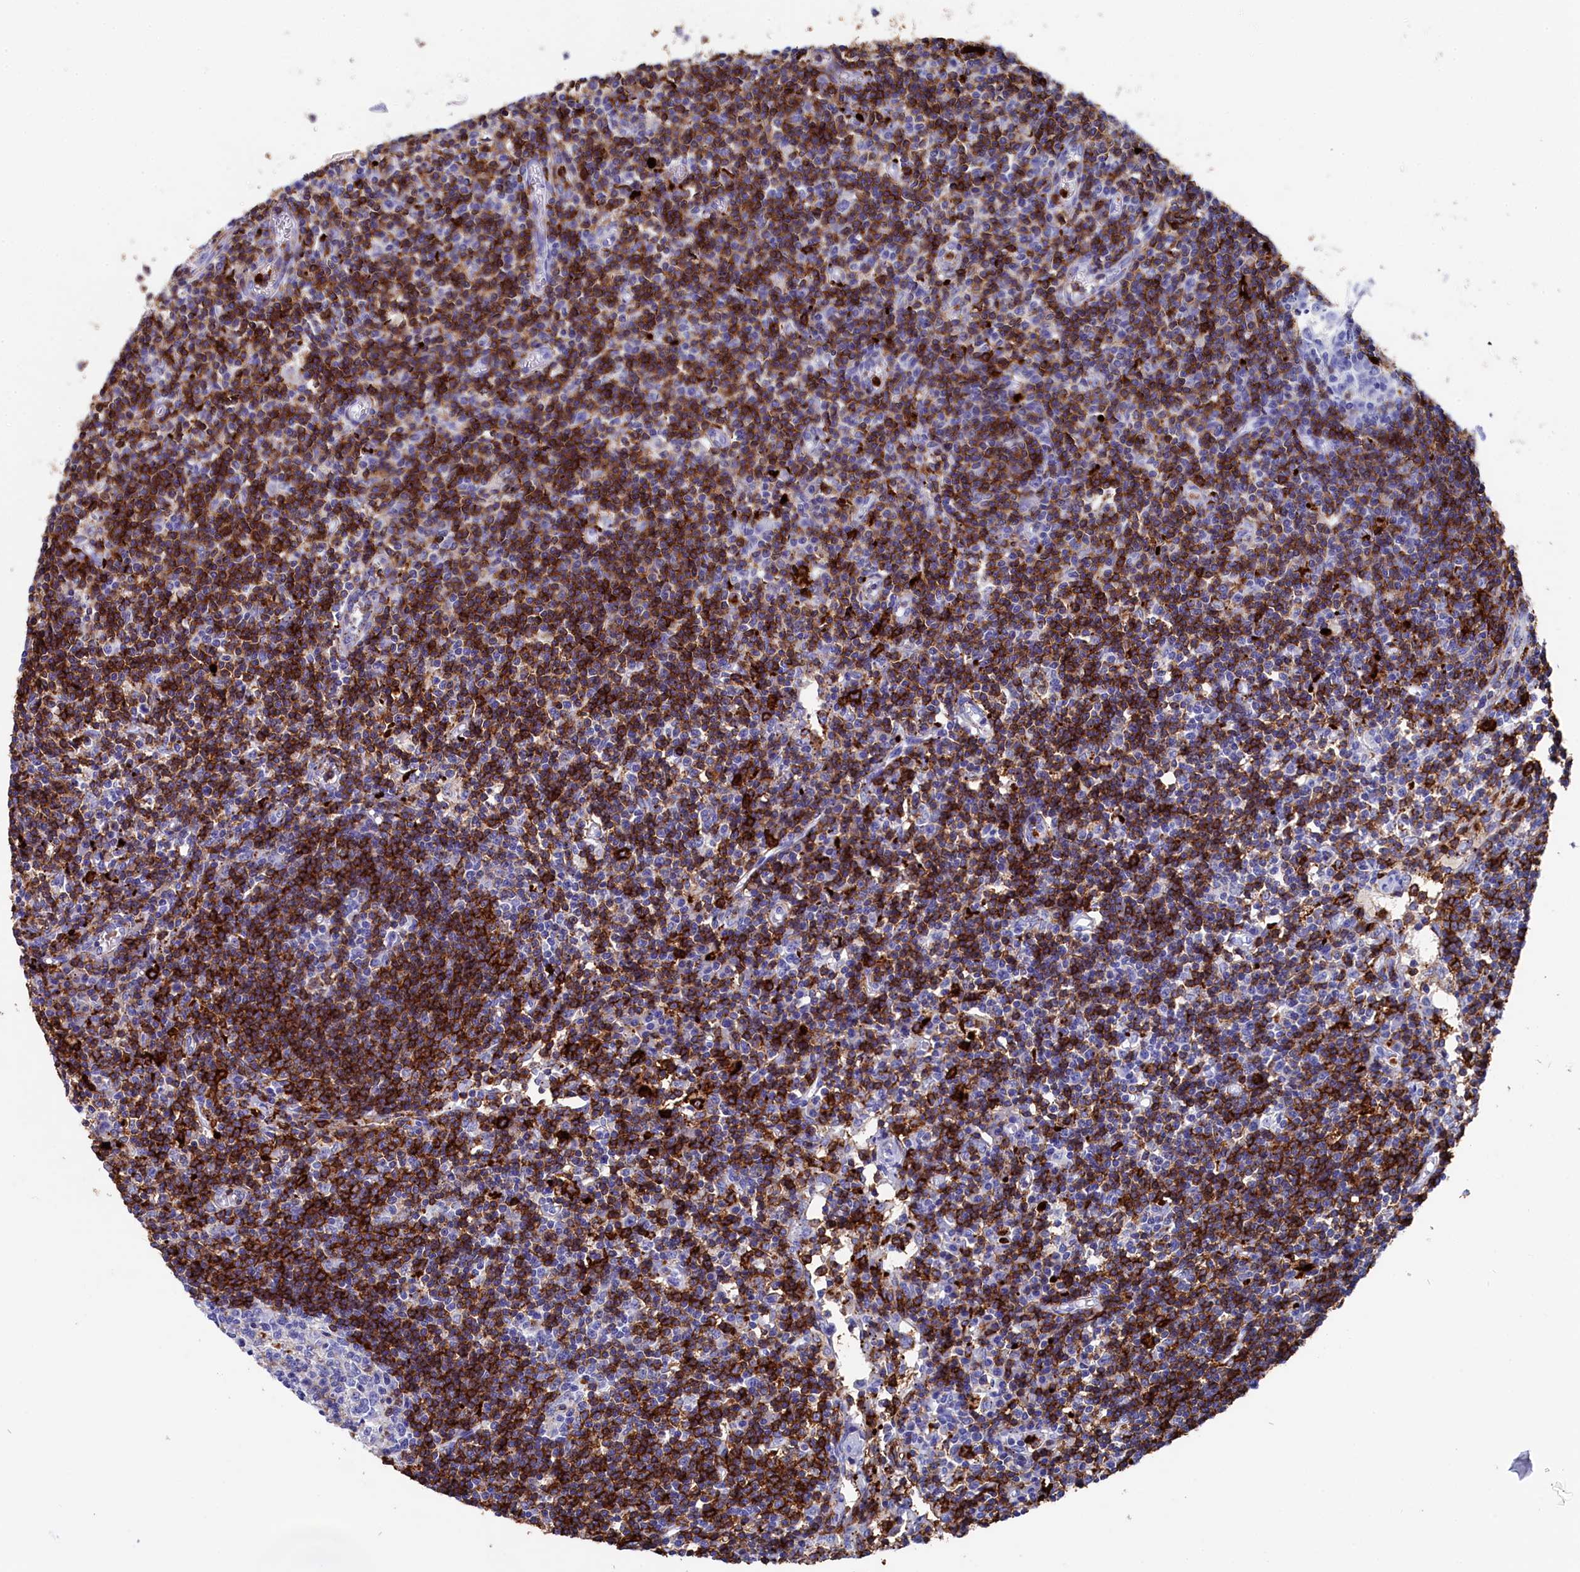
{"staining": {"intensity": "negative", "quantity": "none", "location": "none"}, "tissue": "lymph node", "cell_type": "Germinal center cells", "image_type": "normal", "snomed": [{"axis": "morphology", "description": "Normal tissue, NOS"}, {"axis": "topography", "description": "Lymph node"}], "caption": "High power microscopy image of an immunohistochemistry (IHC) micrograph of unremarkable lymph node, revealing no significant staining in germinal center cells. (DAB (3,3'-diaminobenzidine) IHC with hematoxylin counter stain).", "gene": "PLAC8", "patient": {"sex": "female", "age": 55}}